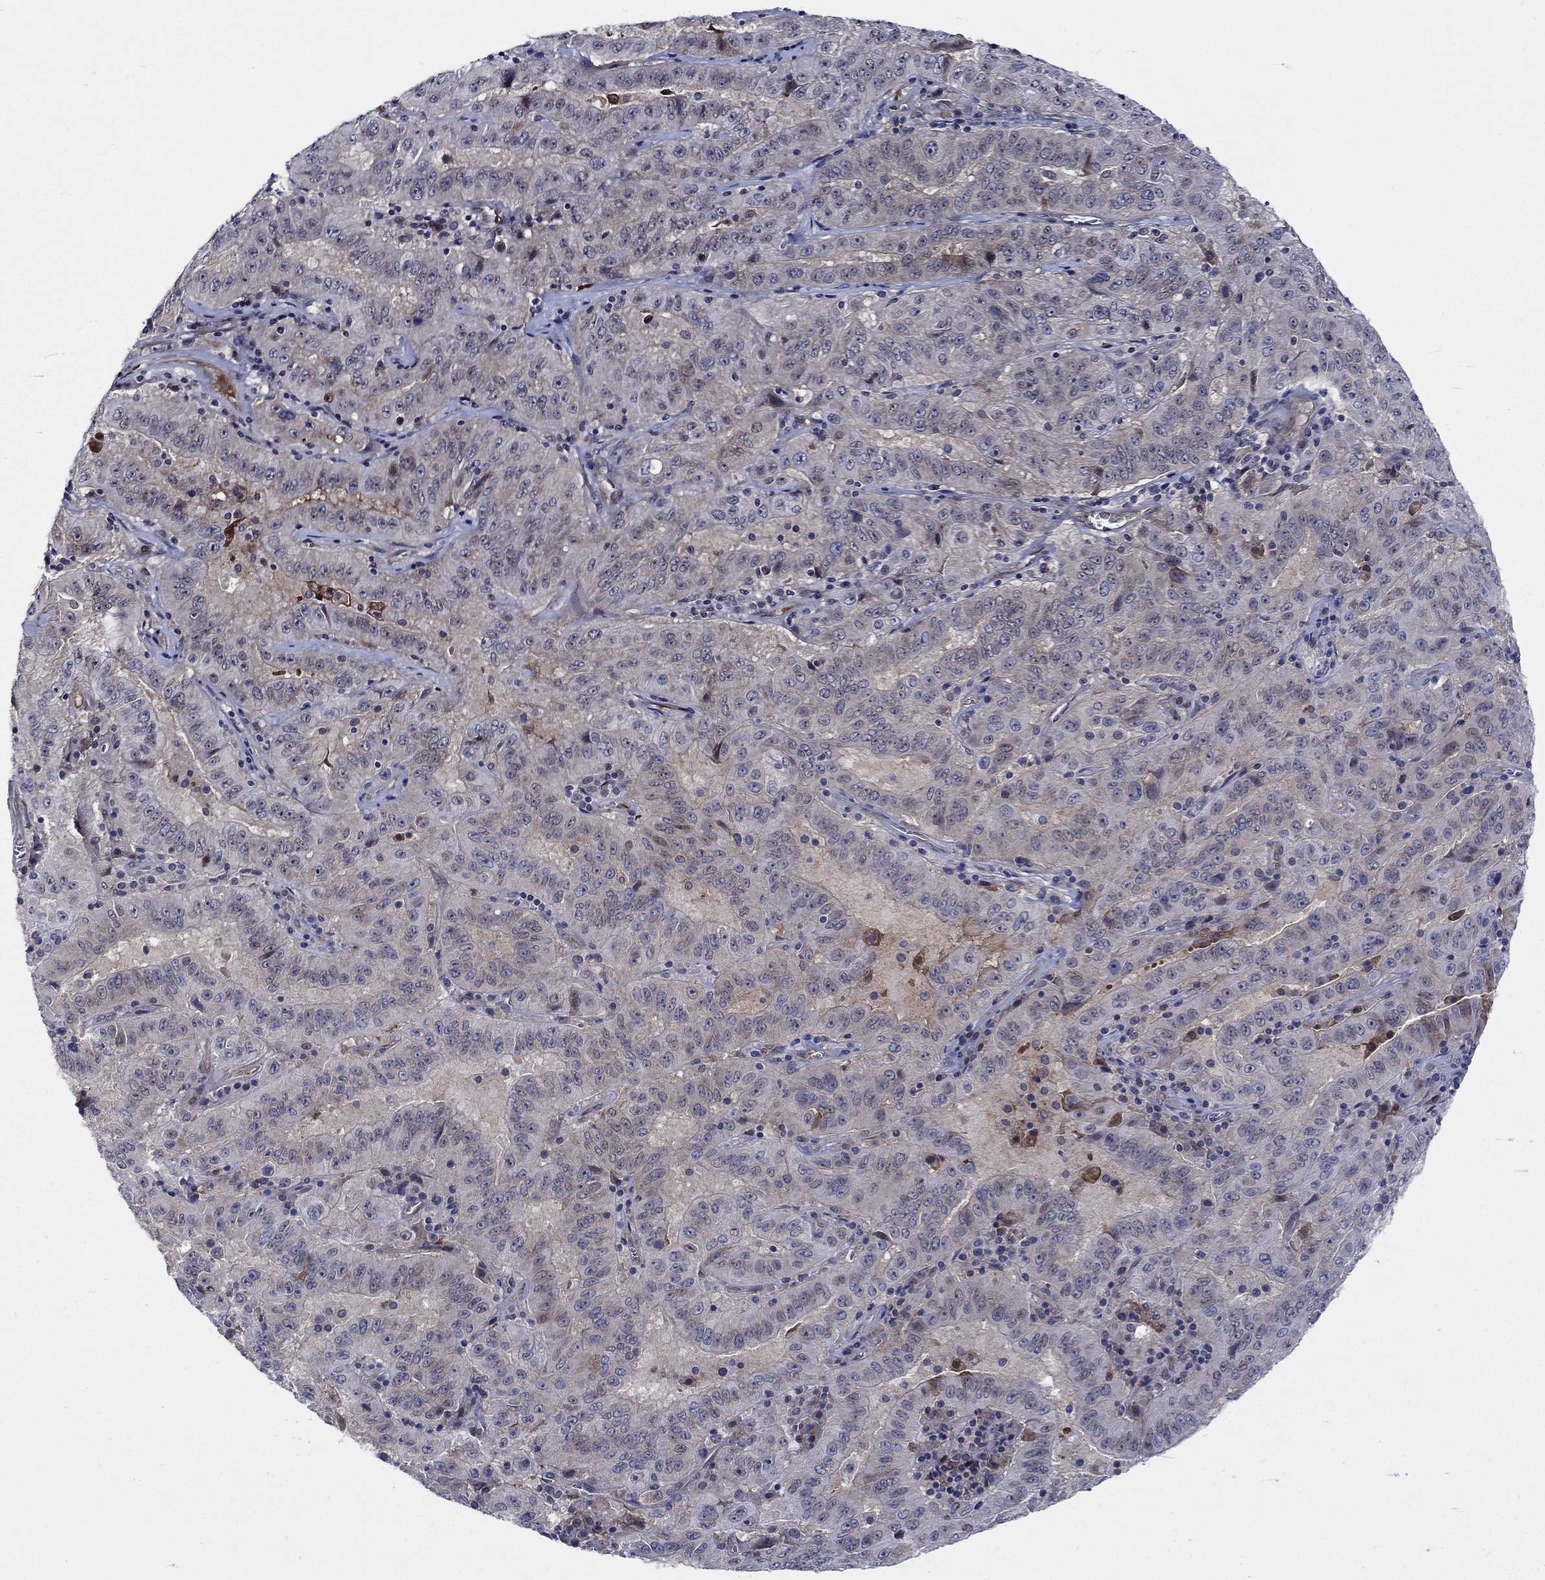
{"staining": {"intensity": "negative", "quantity": "none", "location": "none"}, "tissue": "pancreatic cancer", "cell_type": "Tumor cells", "image_type": "cancer", "snomed": [{"axis": "morphology", "description": "Adenocarcinoma, NOS"}, {"axis": "topography", "description": "Pancreas"}], "caption": "The image shows no staining of tumor cells in adenocarcinoma (pancreatic).", "gene": "CETN3", "patient": {"sex": "male", "age": 63}}